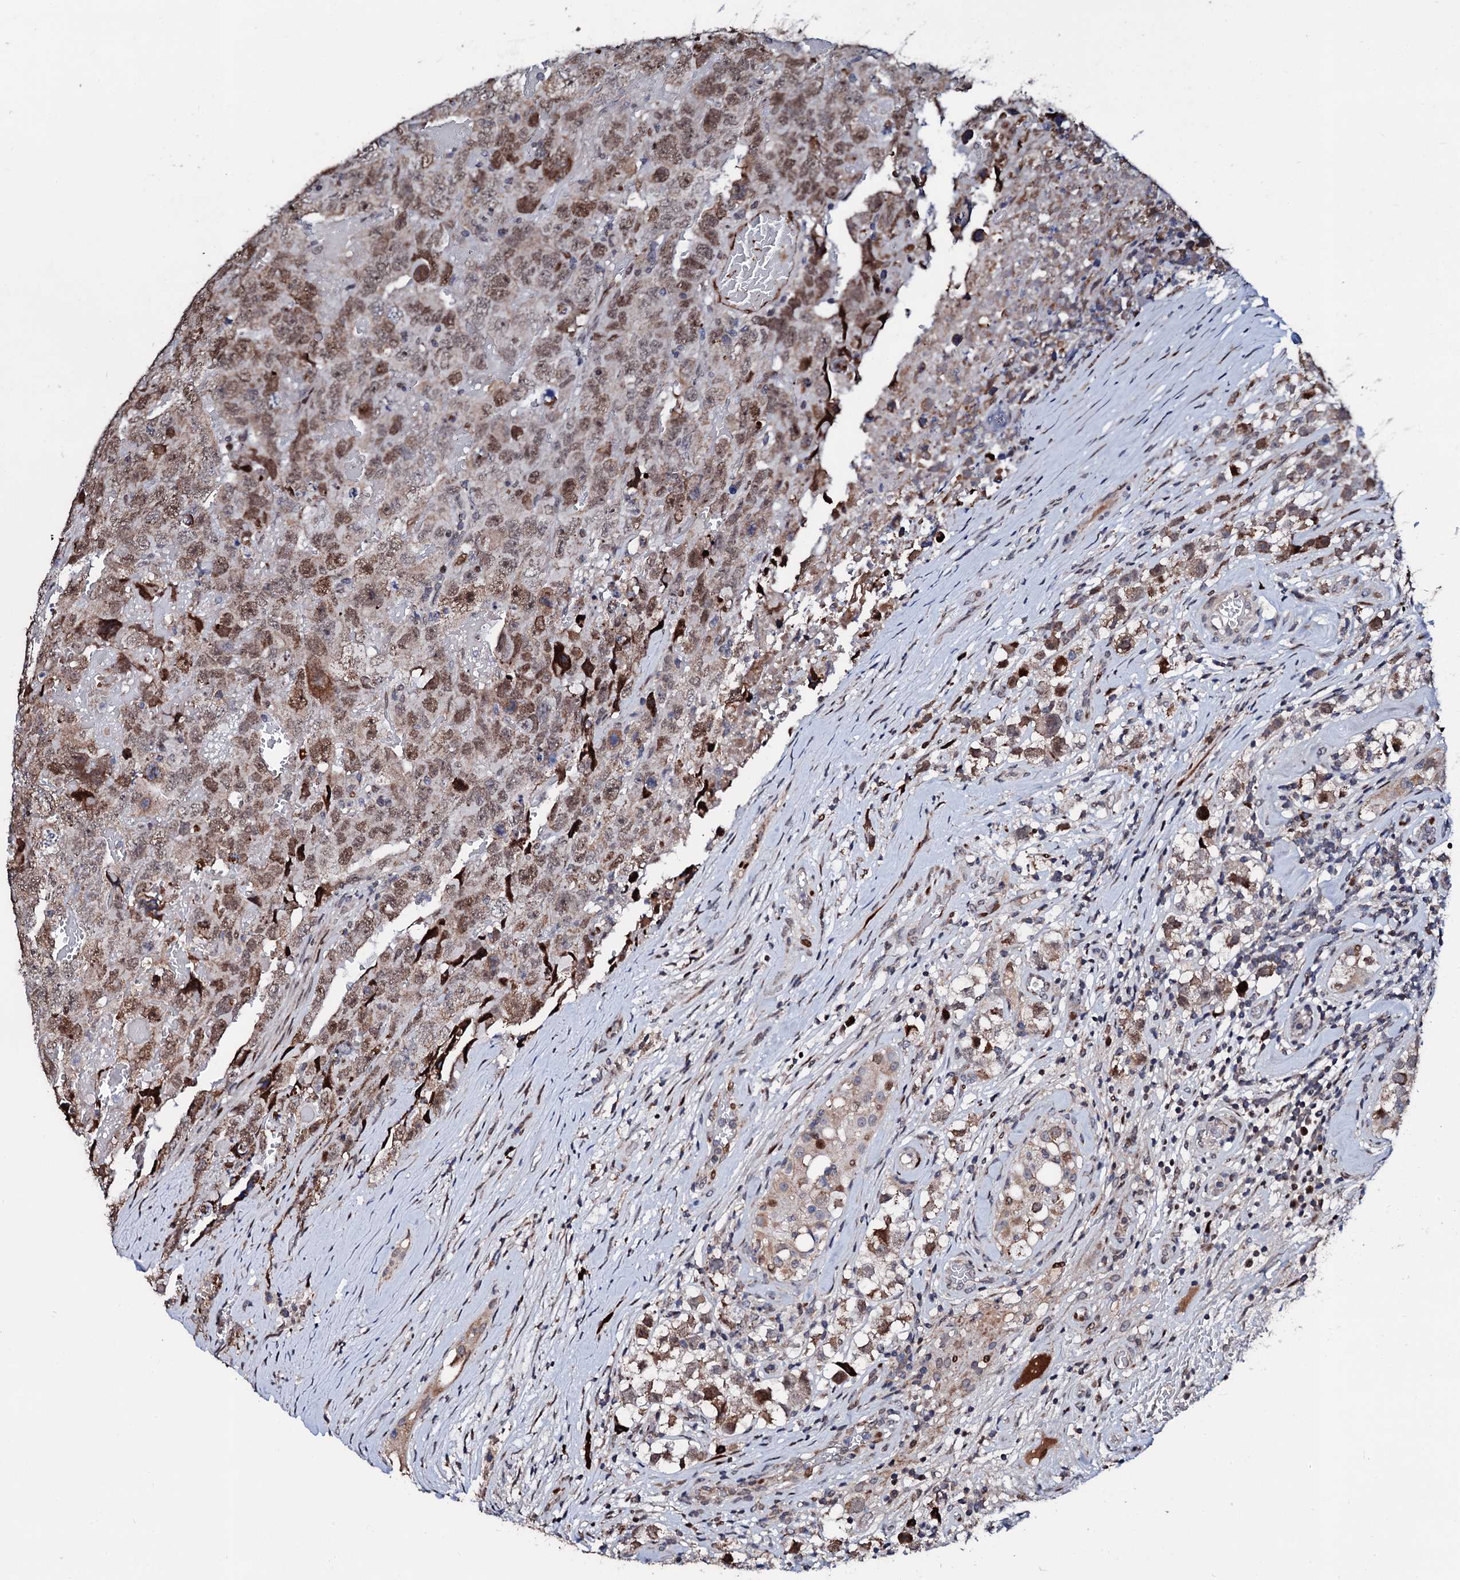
{"staining": {"intensity": "moderate", "quantity": ">75%", "location": "nuclear"}, "tissue": "testis cancer", "cell_type": "Tumor cells", "image_type": "cancer", "snomed": [{"axis": "morphology", "description": "Carcinoma, Embryonal, NOS"}, {"axis": "topography", "description": "Testis"}], "caption": "Human embryonal carcinoma (testis) stained with a protein marker exhibits moderate staining in tumor cells.", "gene": "KIF18A", "patient": {"sex": "male", "age": 45}}